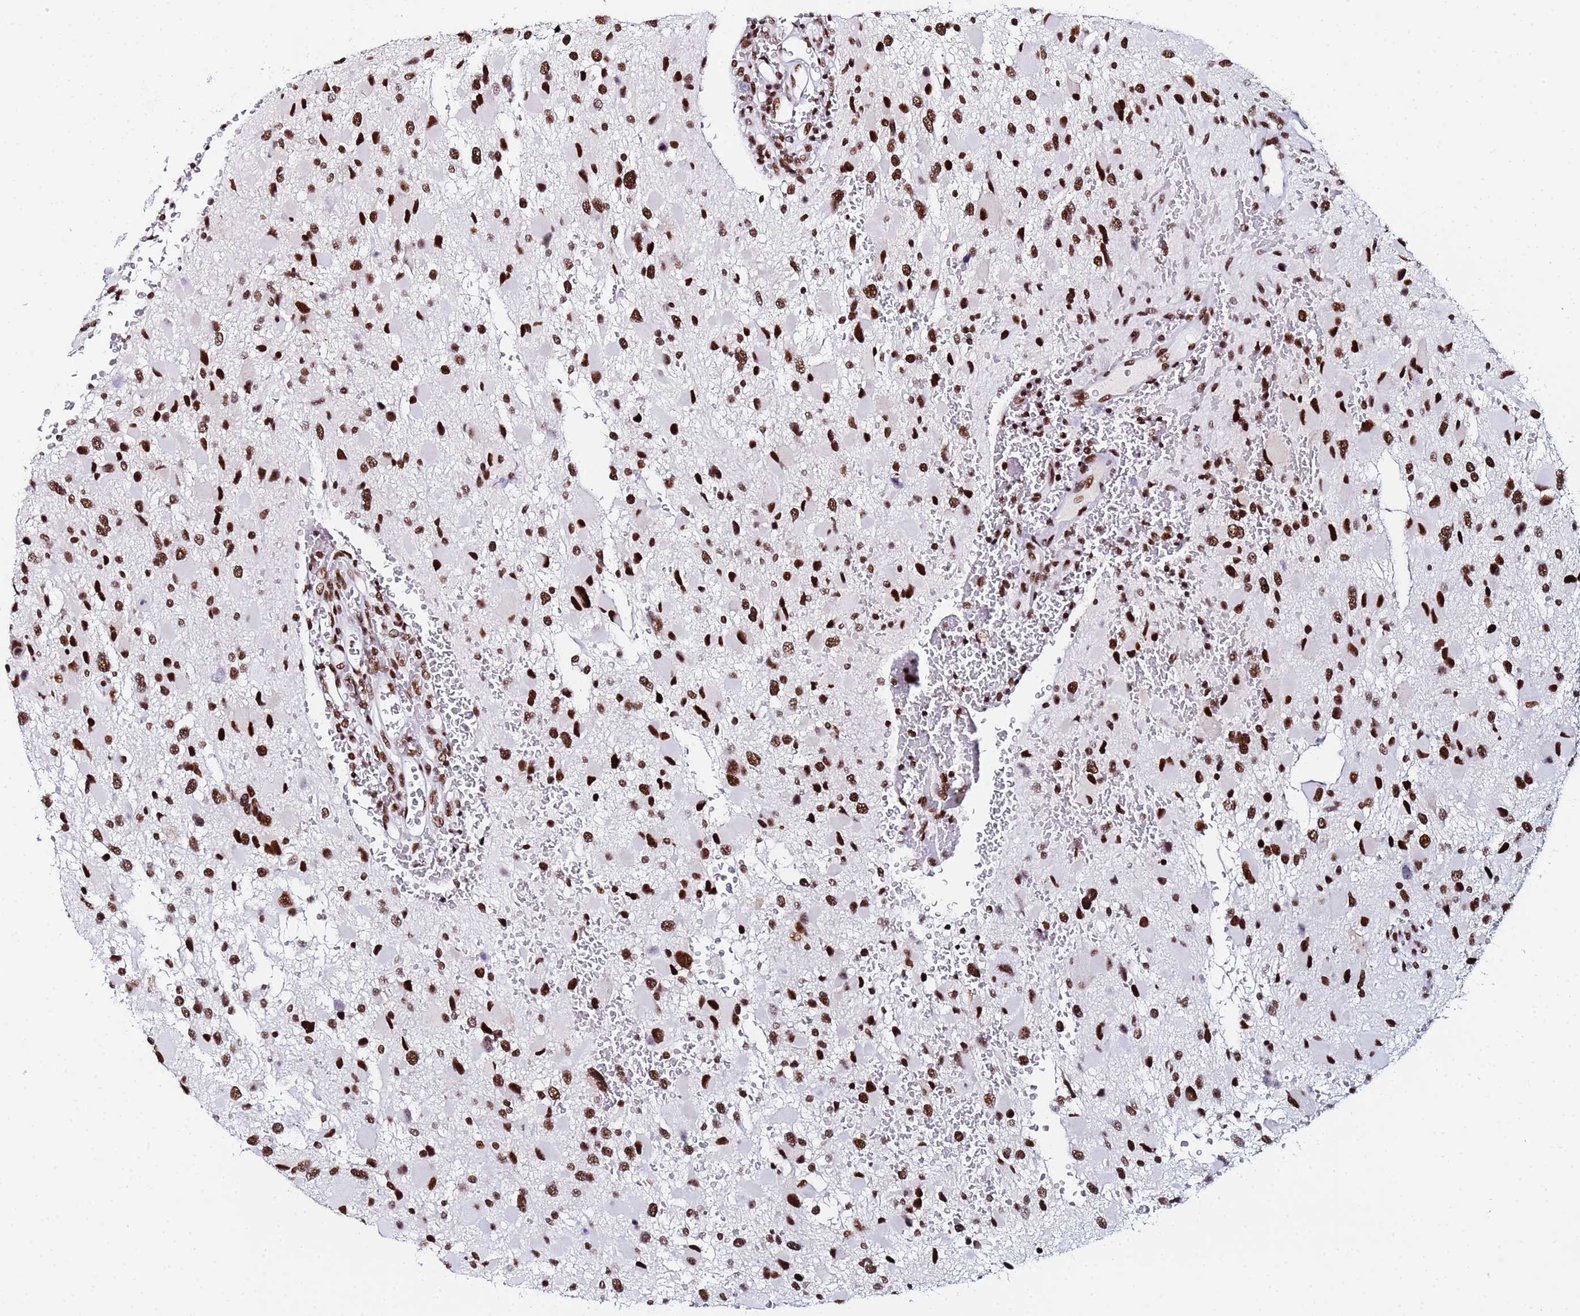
{"staining": {"intensity": "strong", "quantity": ">75%", "location": "nuclear"}, "tissue": "glioma", "cell_type": "Tumor cells", "image_type": "cancer", "snomed": [{"axis": "morphology", "description": "Glioma, malignant, High grade"}, {"axis": "topography", "description": "Brain"}], "caption": "This is an image of immunohistochemistry staining of glioma, which shows strong expression in the nuclear of tumor cells.", "gene": "SNRPA1", "patient": {"sex": "male", "age": 53}}